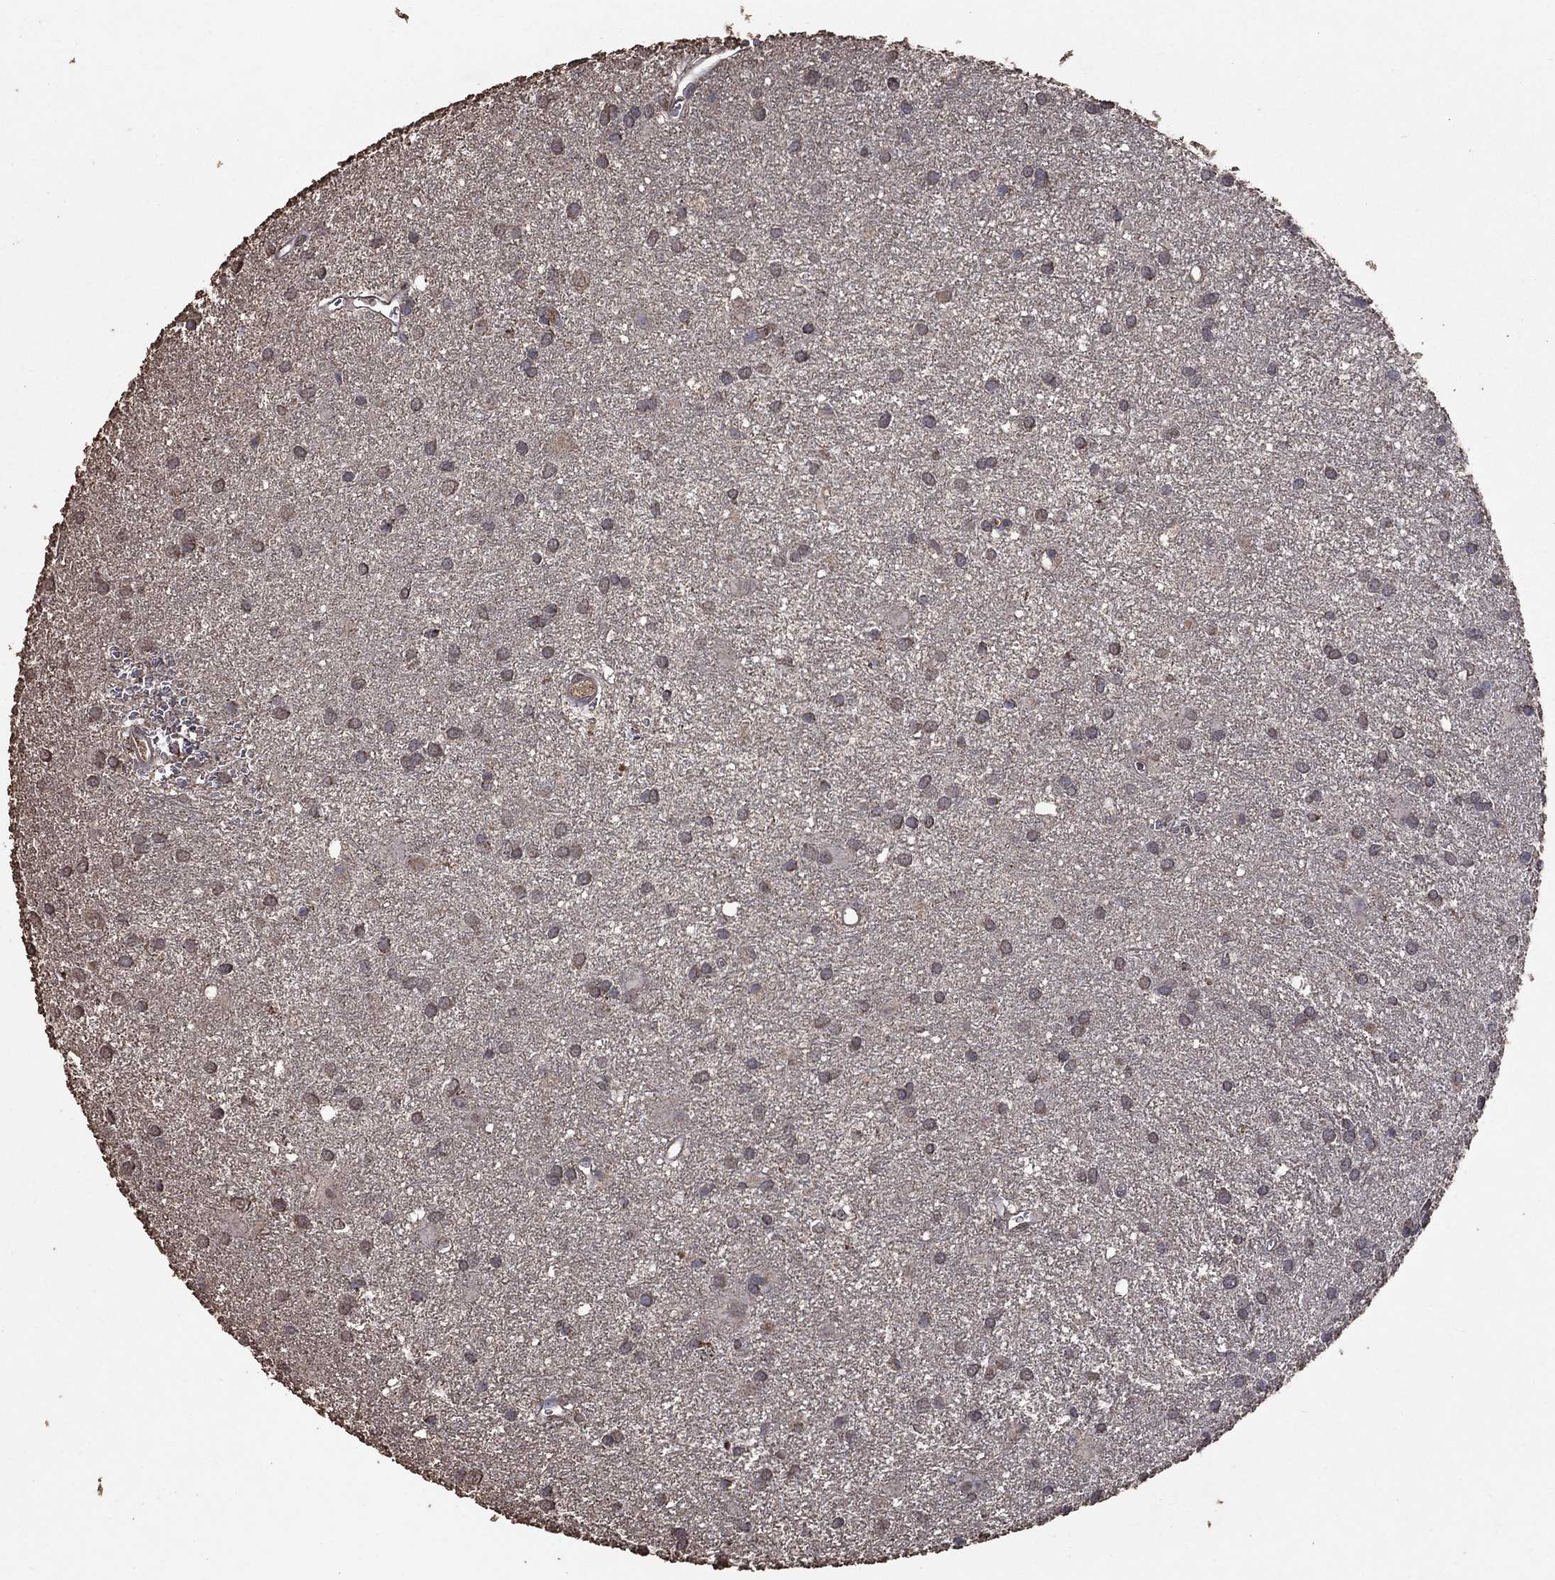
{"staining": {"intensity": "negative", "quantity": "none", "location": "none"}, "tissue": "glioma", "cell_type": "Tumor cells", "image_type": "cancer", "snomed": [{"axis": "morphology", "description": "Glioma, malignant, Low grade"}, {"axis": "topography", "description": "Brain"}], "caption": "The image reveals no significant staining in tumor cells of malignant glioma (low-grade).", "gene": "SERPINA5", "patient": {"sex": "male", "age": 58}}